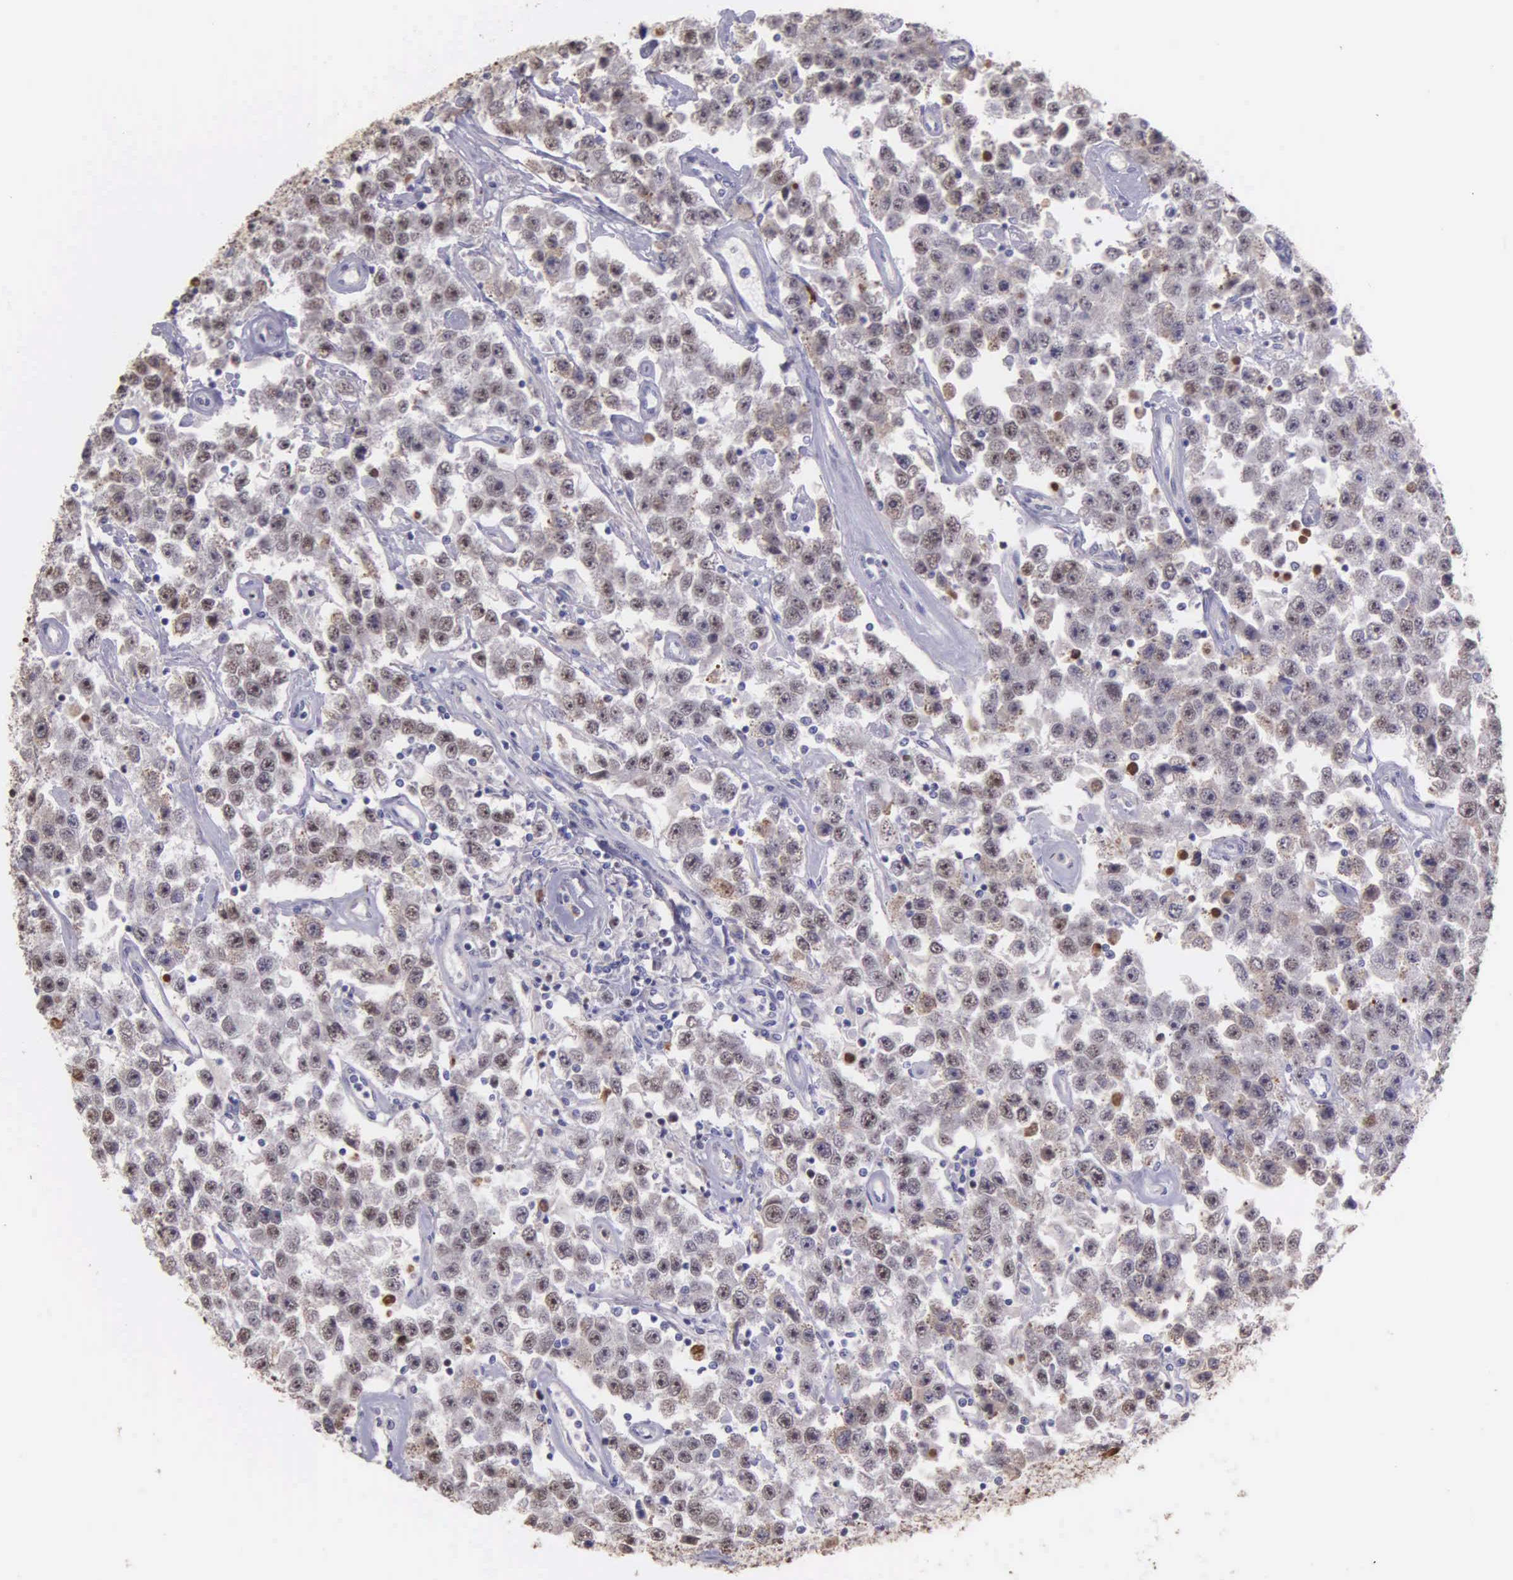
{"staining": {"intensity": "moderate", "quantity": ">75%", "location": "nuclear"}, "tissue": "testis cancer", "cell_type": "Tumor cells", "image_type": "cancer", "snomed": [{"axis": "morphology", "description": "Seminoma, NOS"}, {"axis": "topography", "description": "Testis"}], "caption": "Immunohistochemistry of human testis cancer displays medium levels of moderate nuclear staining in approximately >75% of tumor cells.", "gene": "MCM5", "patient": {"sex": "male", "age": 52}}